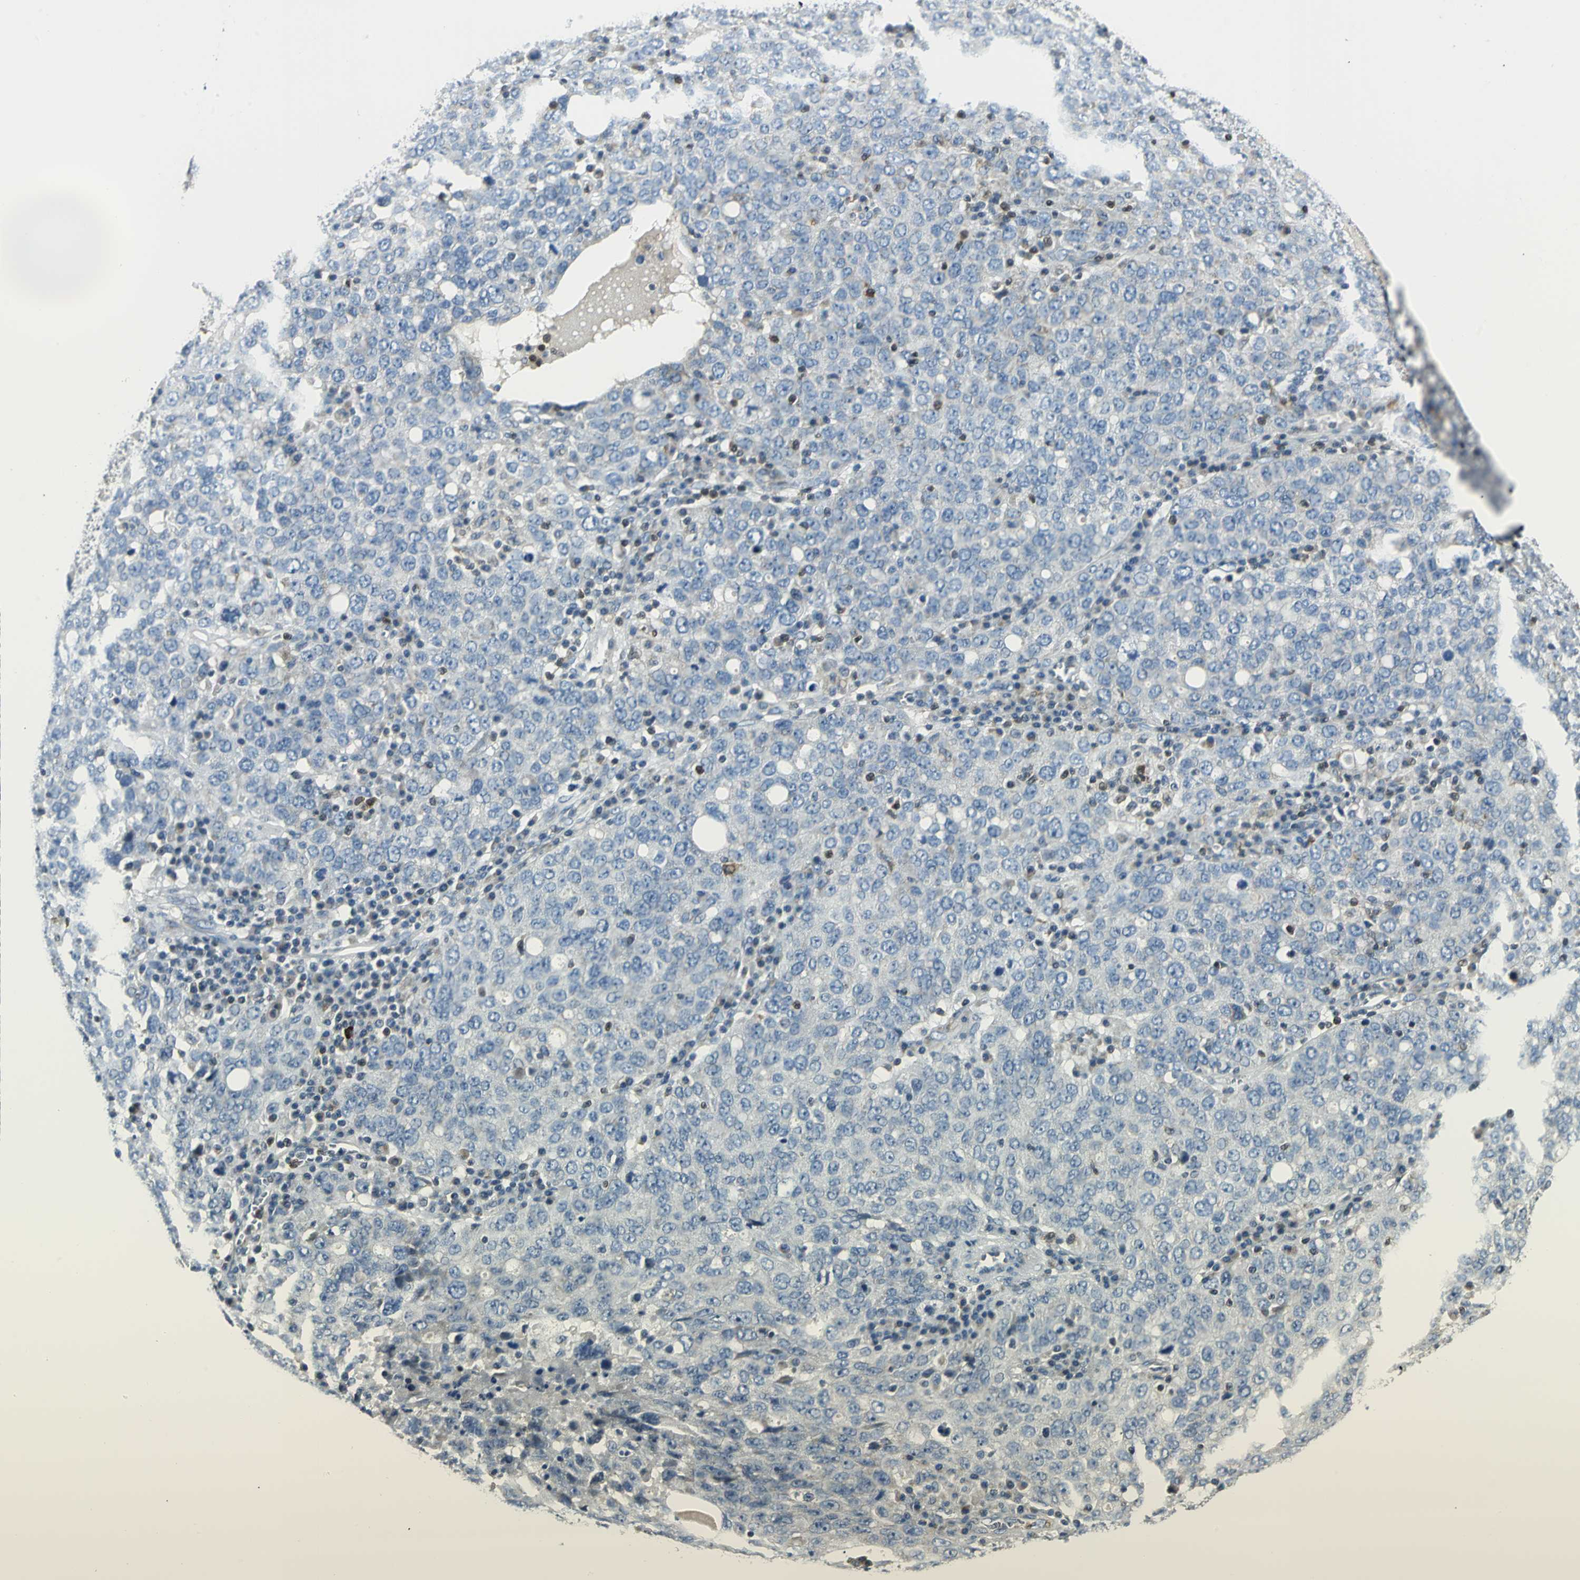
{"staining": {"intensity": "negative", "quantity": "none", "location": "none"}, "tissue": "ovarian cancer", "cell_type": "Tumor cells", "image_type": "cancer", "snomed": [{"axis": "morphology", "description": "Carcinoma, endometroid"}, {"axis": "topography", "description": "Ovary"}], "caption": "Ovarian cancer was stained to show a protein in brown. There is no significant expression in tumor cells.", "gene": "USP40", "patient": {"sex": "female", "age": 62}}